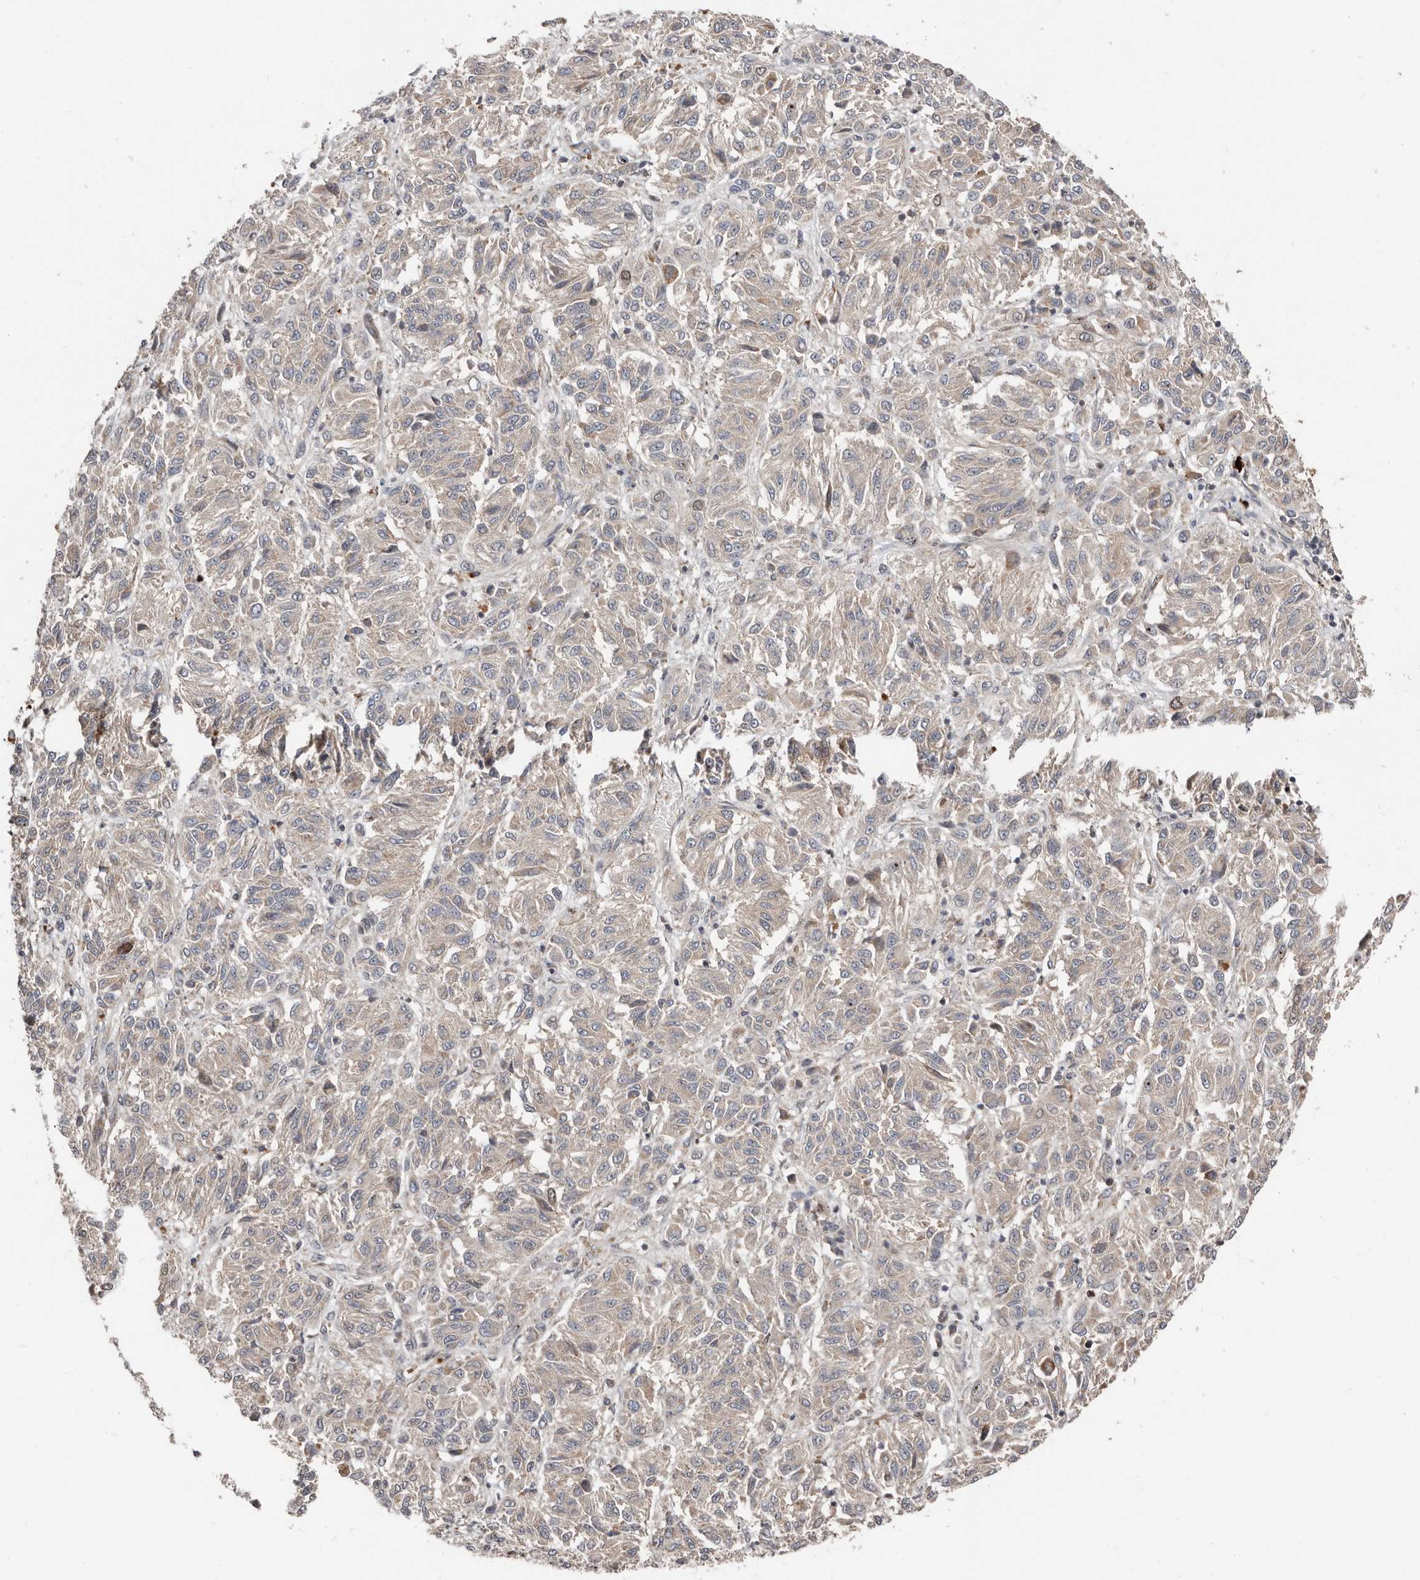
{"staining": {"intensity": "negative", "quantity": "none", "location": "none"}, "tissue": "melanoma", "cell_type": "Tumor cells", "image_type": "cancer", "snomed": [{"axis": "morphology", "description": "Malignant melanoma, Metastatic site"}, {"axis": "topography", "description": "Lung"}], "caption": "This is an immunohistochemistry (IHC) photomicrograph of malignant melanoma (metastatic site). There is no positivity in tumor cells.", "gene": "SMYD4", "patient": {"sex": "male", "age": 64}}